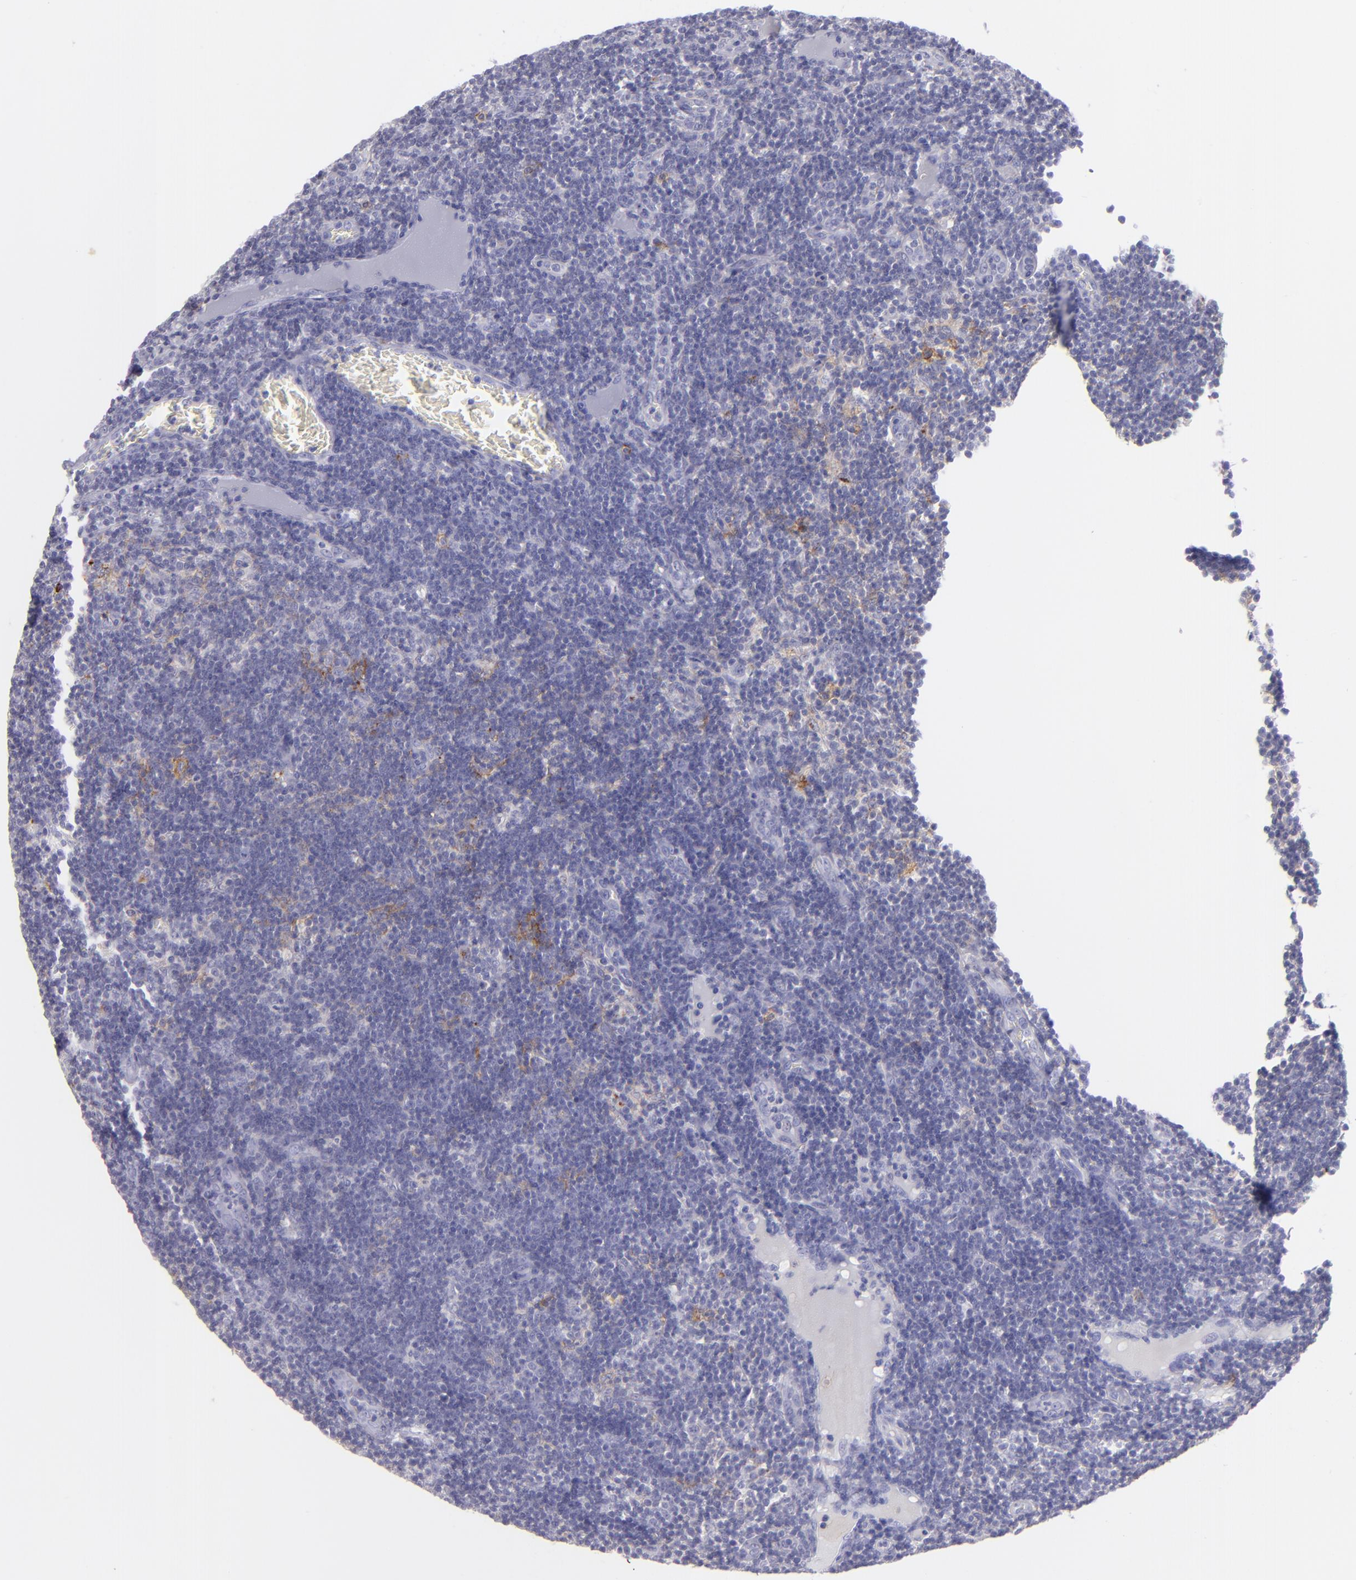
{"staining": {"intensity": "moderate", "quantity": "<25%", "location": "cytoplasmic/membranous"}, "tissue": "lymph node", "cell_type": "Non-germinal center cells", "image_type": "normal", "snomed": [{"axis": "morphology", "description": "Normal tissue, NOS"}, {"axis": "morphology", "description": "Inflammation, NOS"}, {"axis": "topography", "description": "Lymph node"}, {"axis": "topography", "description": "Salivary gland"}], "caption": "Moderate cytoplasmic/membranous expression for a protein is identified in approximately <25% of non-germinal center cells of unremarkable lymph node using immunohistochemistry.", "gene": "CD82", "patient": {"sex": "male", "age": 3}}